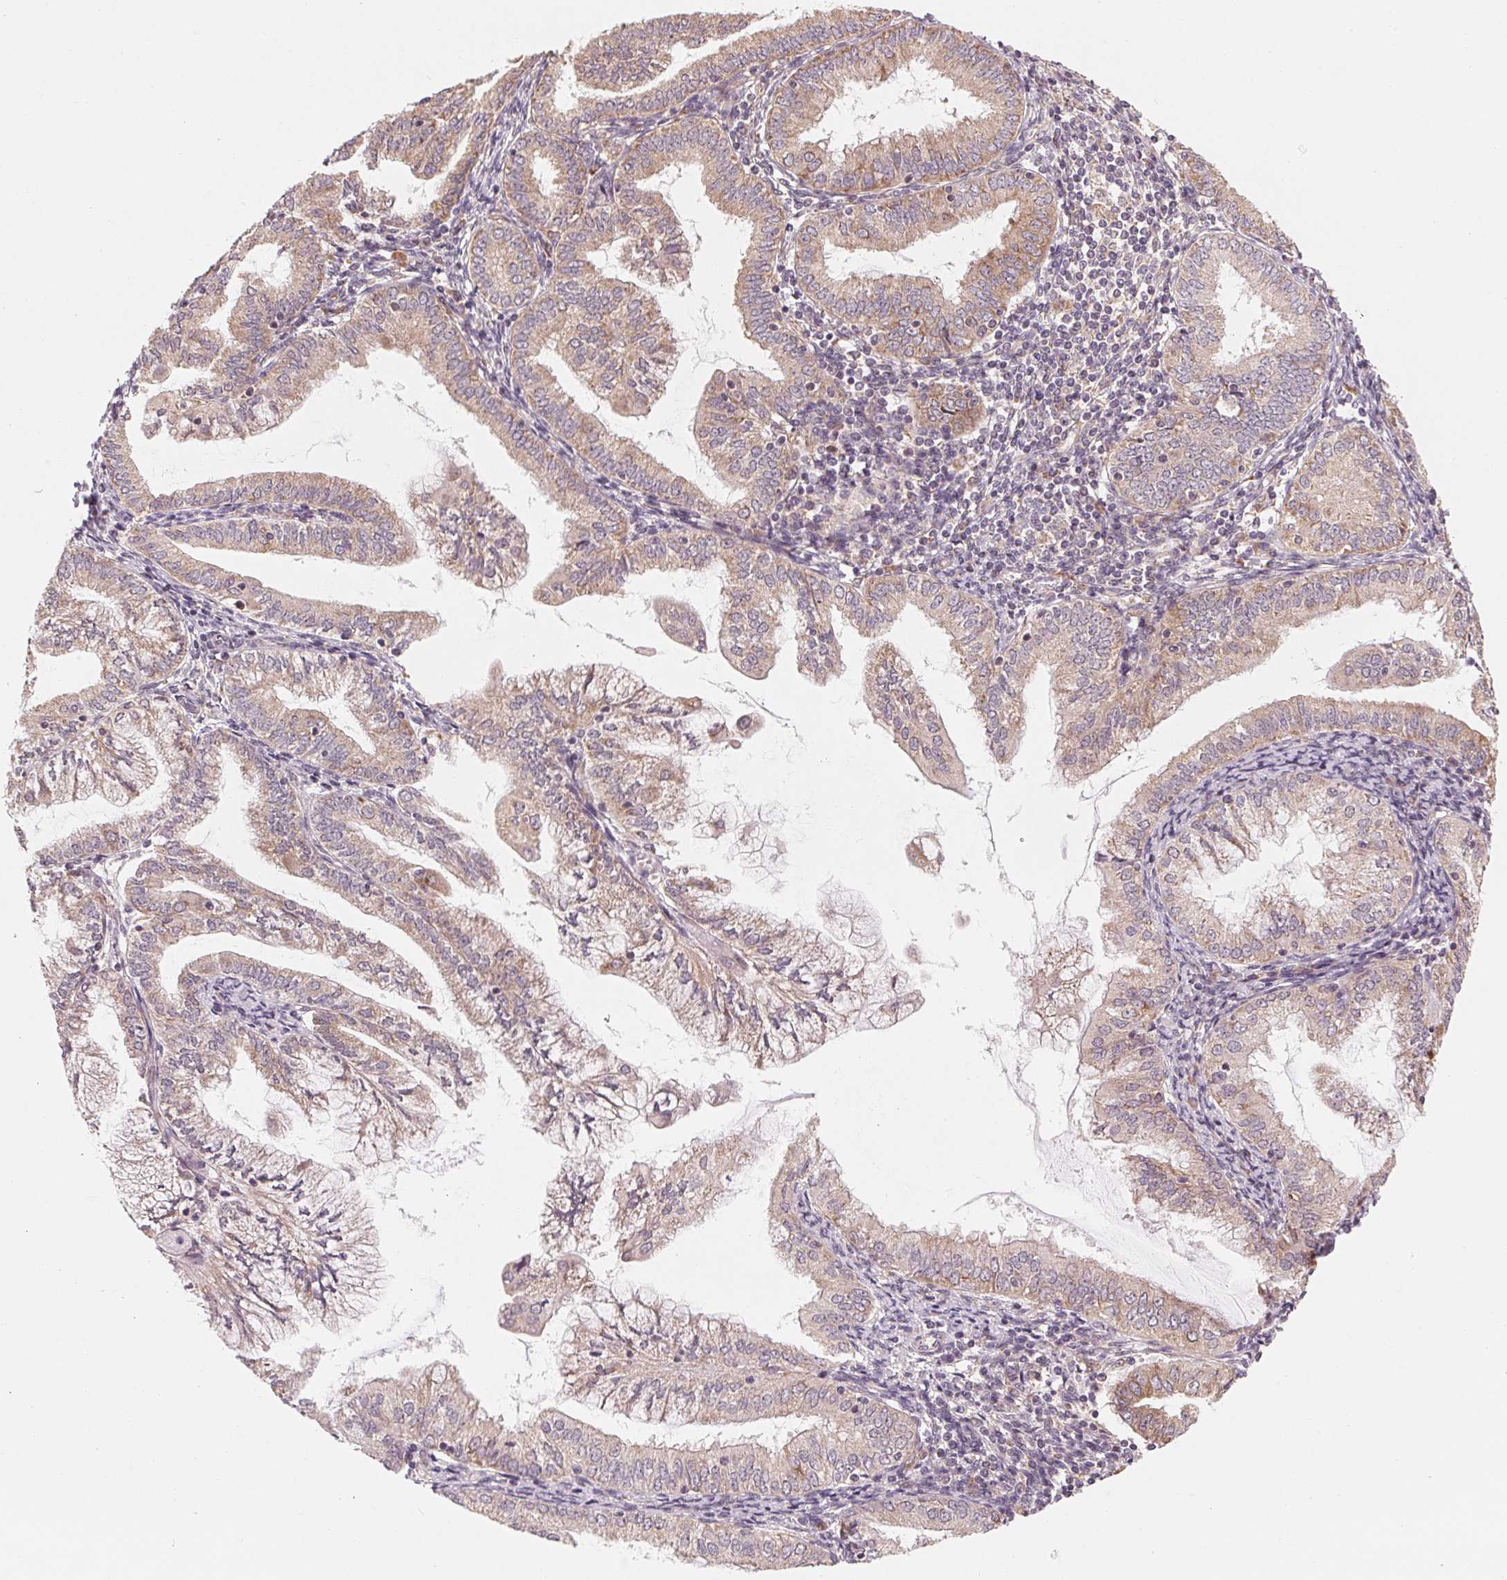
{"staining": {"intensity": "moderate", "quantity": ">75%", "location": "cytoplasmic/membranous"}, "tissue": "endometrial cancer", "cell_type": "Tumor cells", "image_type": "cancer", "snomed": [{"axis": "morphology", "description": "Adenocarcinoma, NOS"}, {"axis": "topography", "description": "Endometrium"}], "caption": "Adenocarcinoma (endometrial) tissue reveals moderate cytoplasmic/membranous staining in about >75% of tumor cells, visualized by immunohistochemistry.", "gene": "GIGYF2", "patient": {"sex": "female", "age": 55}}